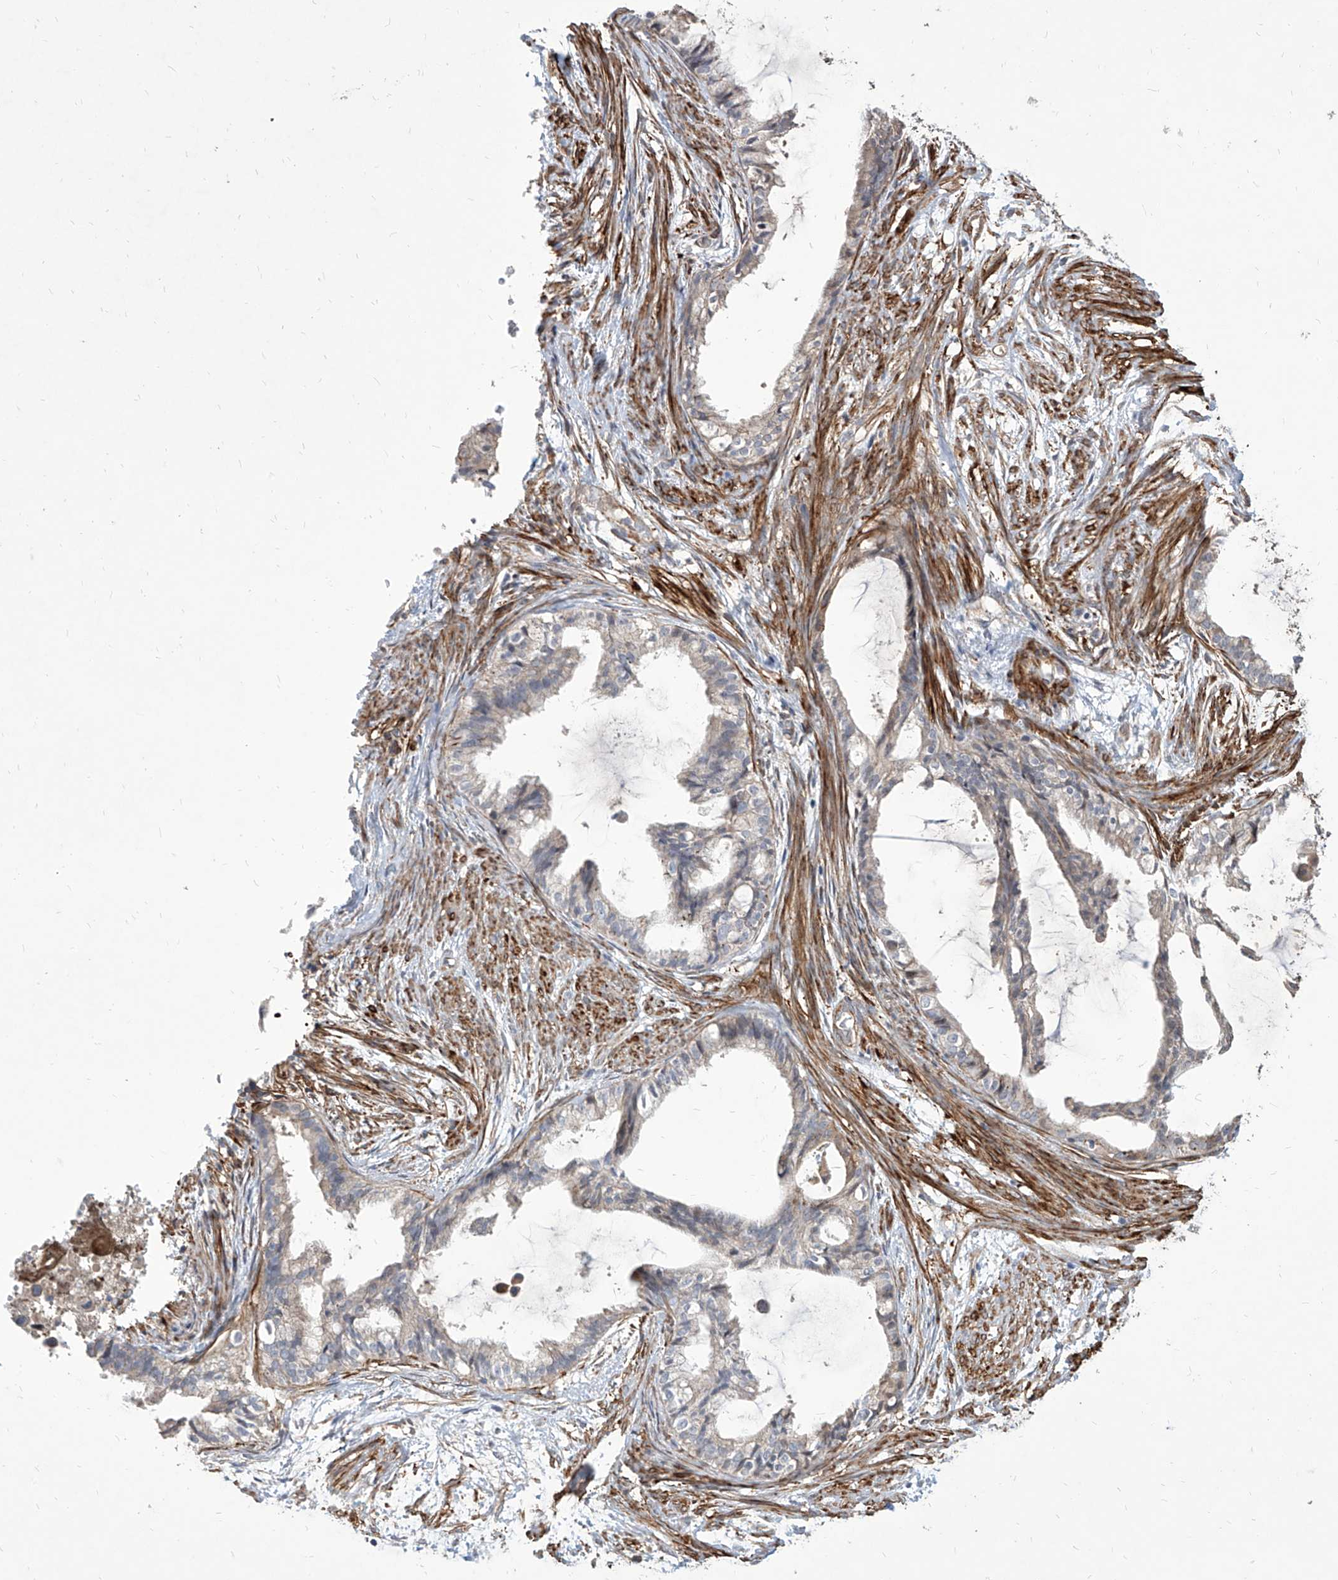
{"staining": {"intensity": "negative", "quantity": "none", "location": "none"}, "tissue": "cervical cancer", "cell_type": "Tumor cells", "image_type": "cancer", "snomed": [{"axis": "morphology", "description": "Normal tissue, NOS"}, {"axis": "morphology", "description": "Adenocarcinoma, NOS"}, {"axis": "topography", "description": "Cervix"}, {"axis": "topography", "description": "Endometrium"}], "caption": "Immunohistochemistry image of neoplastic tissue: cervical cancer stained with DAB reveals no significant protein staining in tumor cells.", "gene": "FAM83B", "patient": {"sex": "female", "age": 86}}